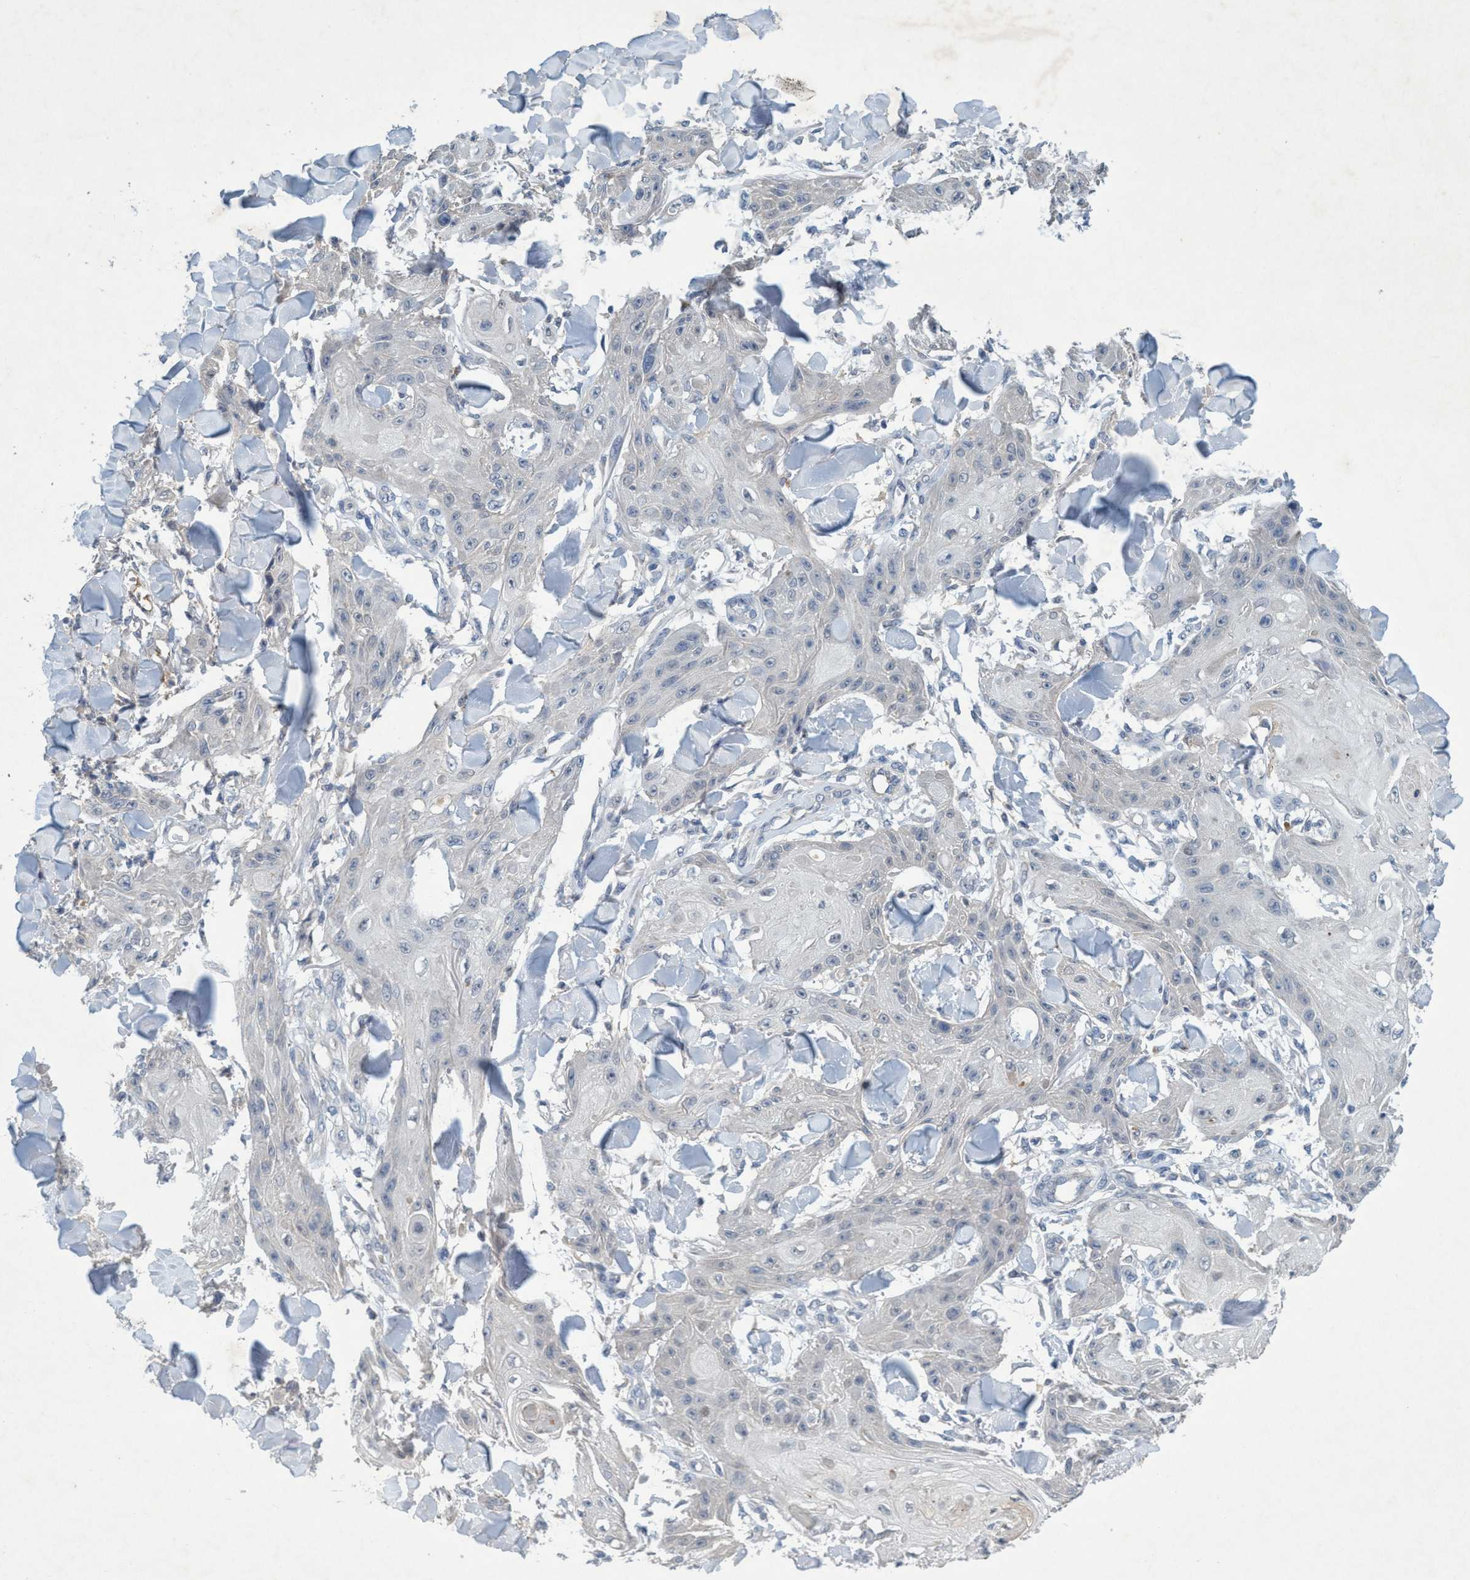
{"staining": {"intensity": "negative", "quantity": "none", "location": "none"}, "tissue": "skin cancer", "cell_type": "Tumor cells", "image_type": "cancer", "snomed": [{"axis": "morphology", "description": "Squamous cell carcinoma, NOS"}, {"axis": "topography", "description": "Skin"}], "caption": "Image shows no significant protein positivity in tumor cells of skin cancer (squamous cell carcinoma).", "gene": "RNF208", "patient": {"sex": "male", "age": 74}}